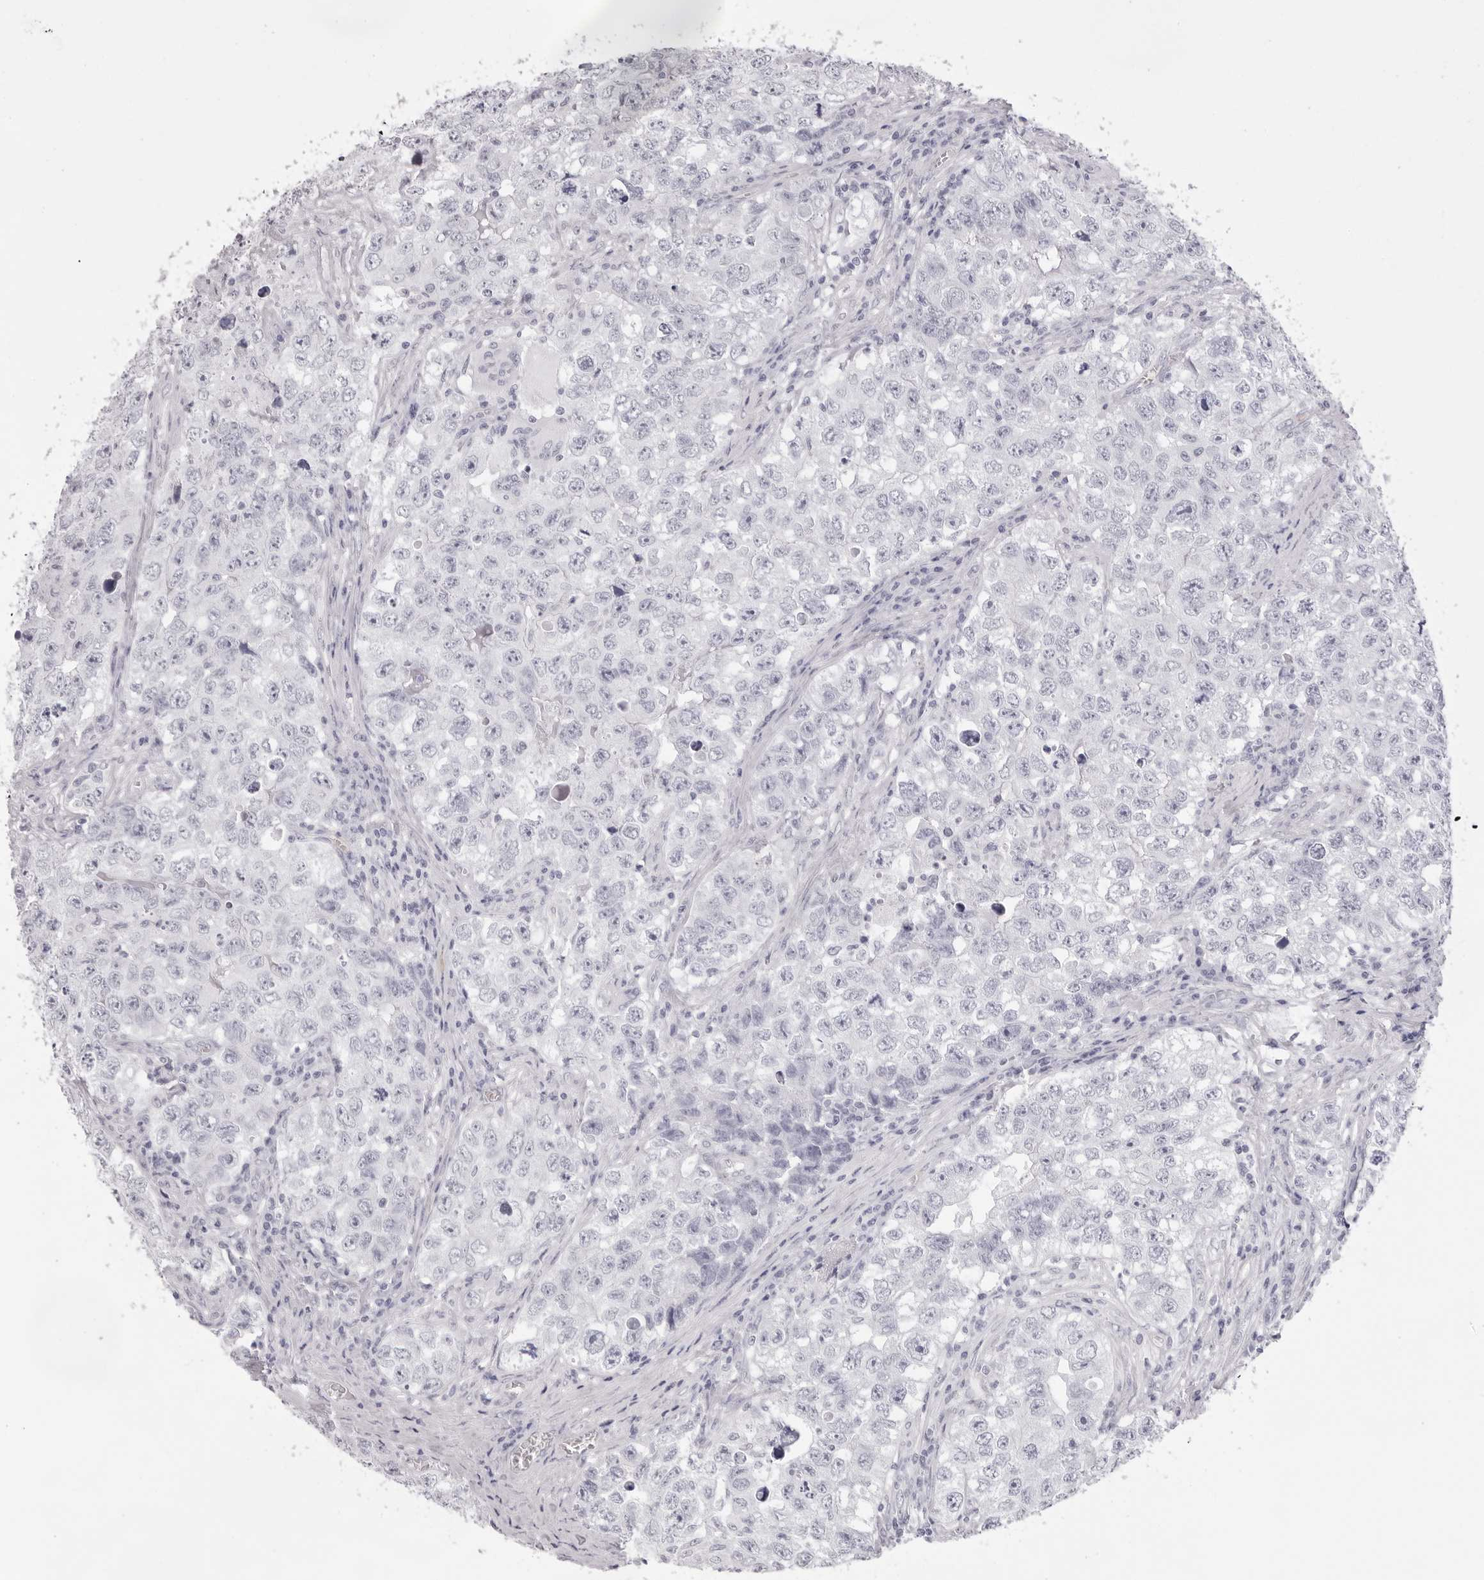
{"staining": {"intensity": "negative", "quantity": "none", "location": "none"}, "tissue": "testis cancer", "cell_type": "Tumor cells", "image_type": "cancer", "snomed": [{"axis": "morphology", "description": "Seminoma, NOS"}, {"axis": "morphology", "description": "Carcinoma, Embryonal, NOS"}, {"axis": "topography", "description": "Testis"}], "caption": "There is no significant staining in tumor cells of testis seminoma.", "gene": "SPTA1", "patient": {"sex": "male", "age": 43}}